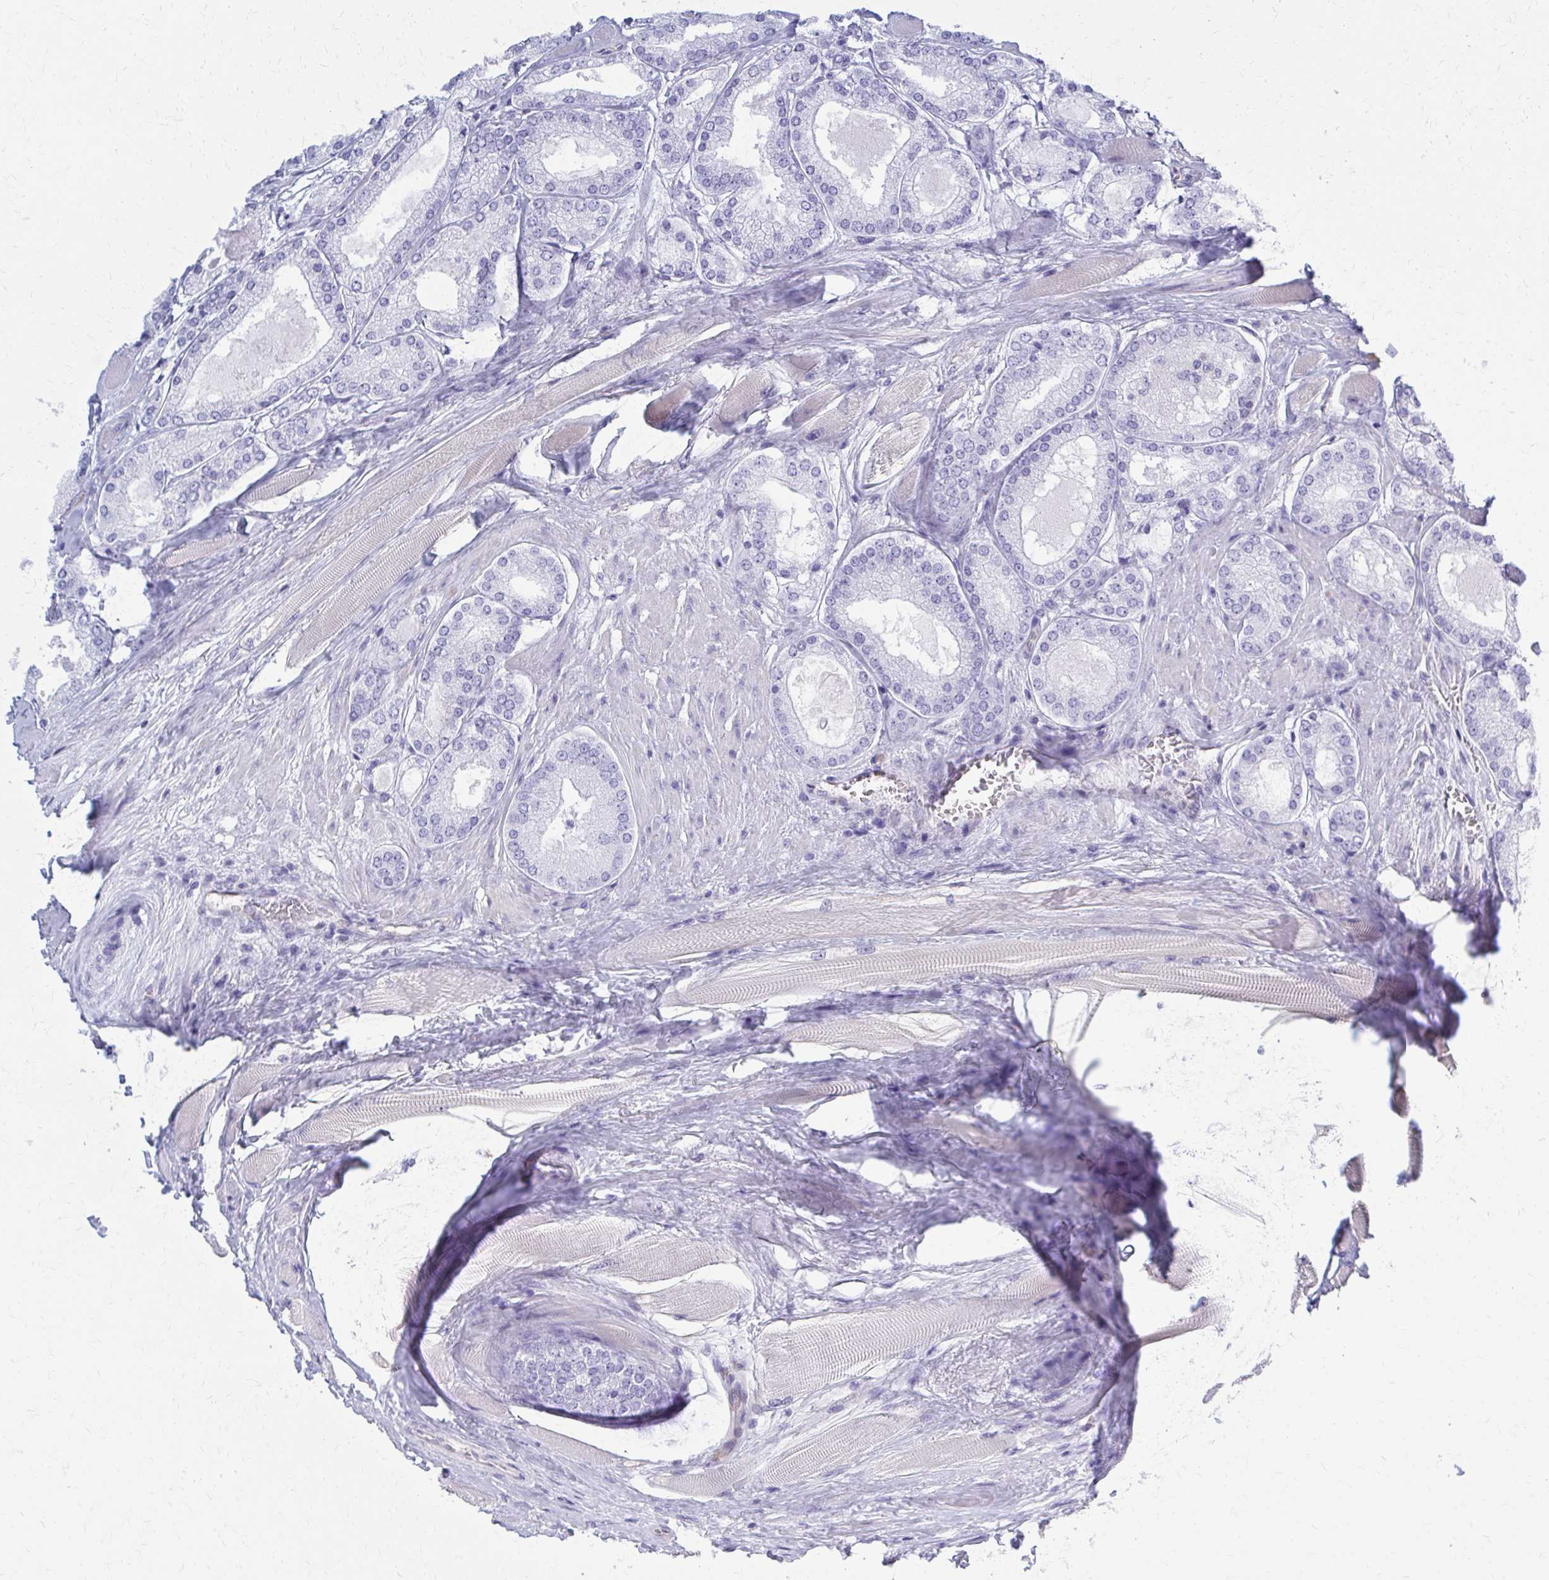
{"staining": {"intensity": "negative", "quantity": "none", "location": "none"}, "tissue": "prostate cancer", "cell_type": "Tumor cells", "image_type": "cancer", "snomed": [{"axis": "morphology", "description": "Adenocarcinoma, High grade"}, {"axis": "topography", "description": "Prostate"}], "caption": "This is an immunohistochemistry (IHC) photomicrograph of prostate cancer. There is no staining in tumor cells.", "gene": "GFAP", "patient": {"sex": "male", "age": 67}}